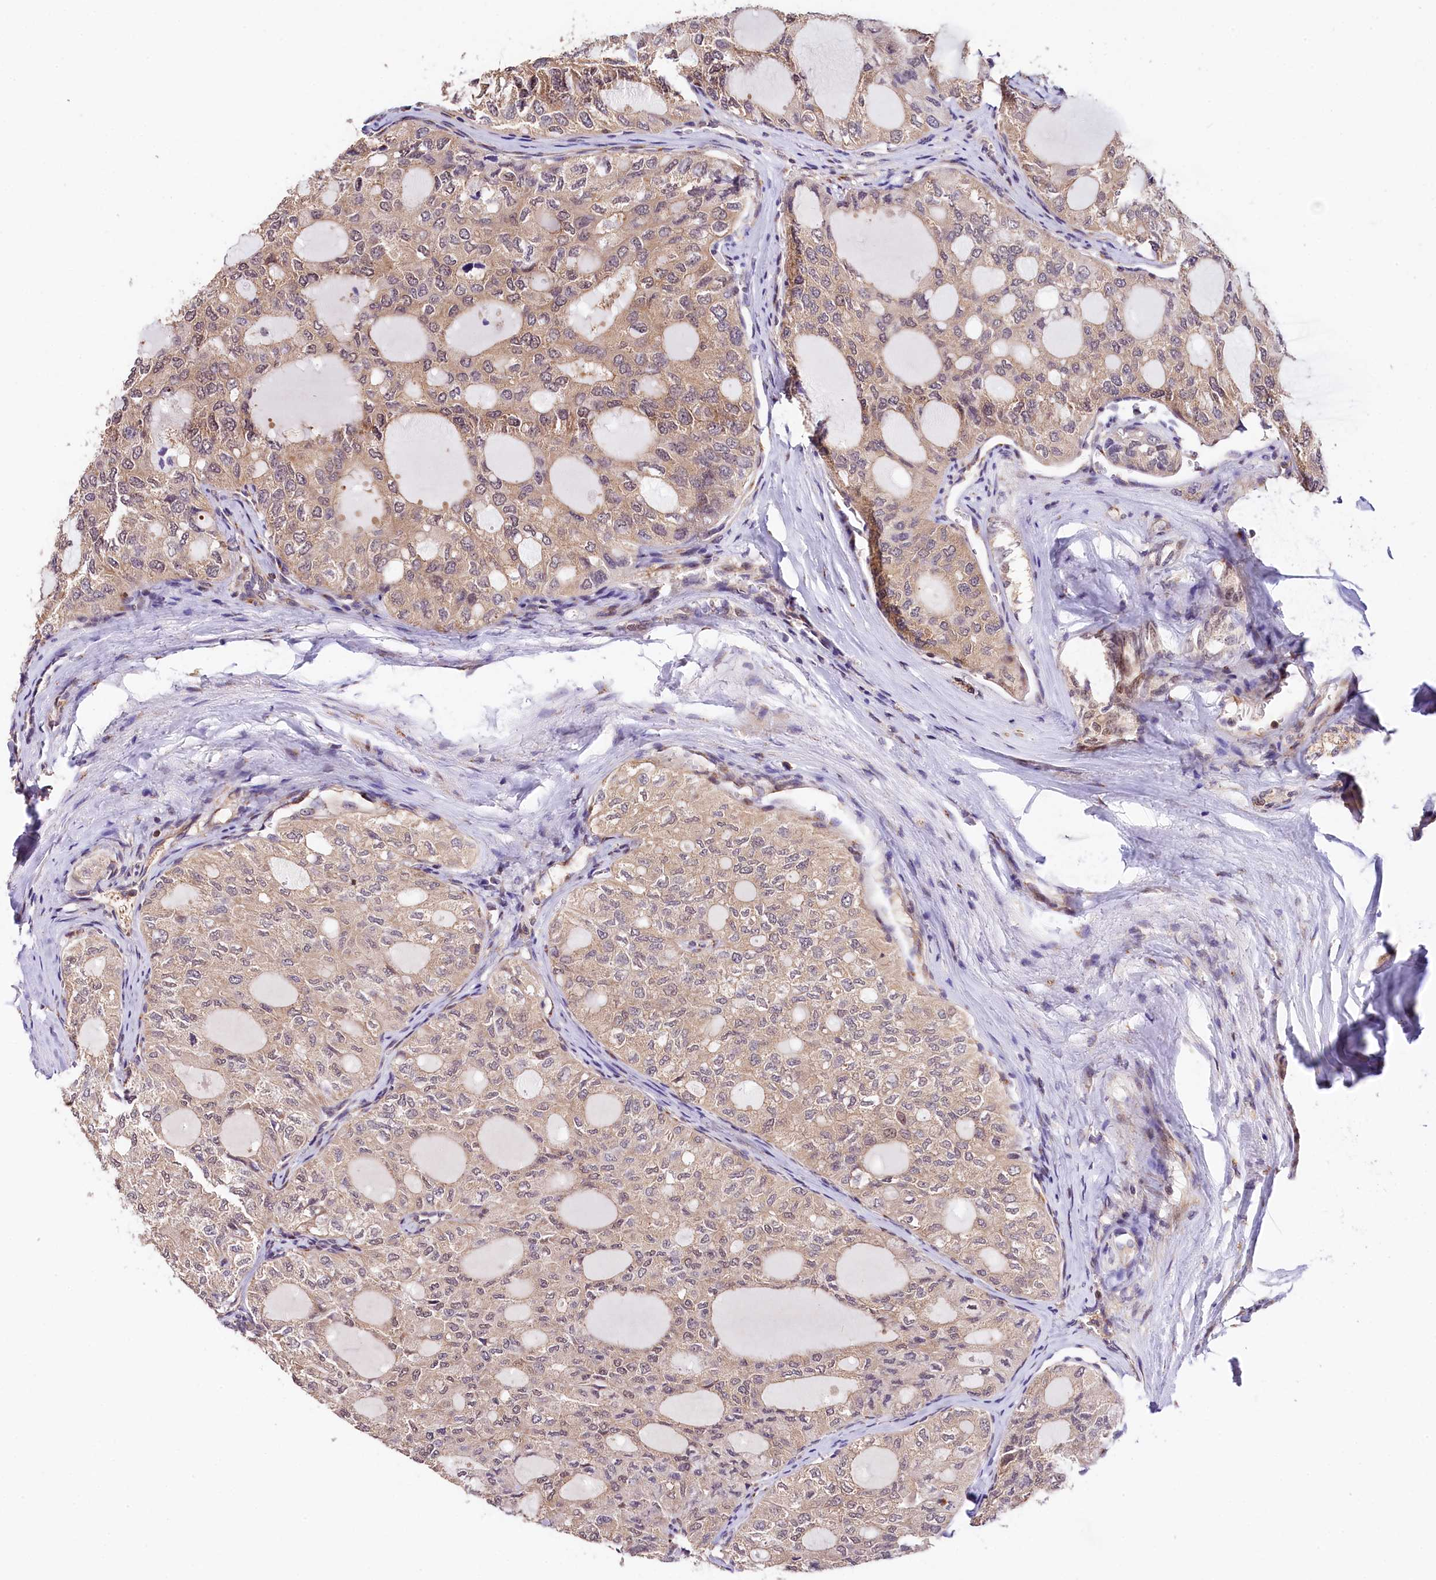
{"staining": {"intensity": "weak", "quantity": "25%-75%", "location": "cytoplasmic/membranous"}, "tissue": "thyroid cancer", "cell_type": "Tumor cells", "image_type": "cancer", "snomed": [{"axis": "morphology", "description": "Follicular adenoma carcinoma, NOS"}, {"axis": "topography", "description": "Thyroid gland"}], "caption": "Immunohistochemical staining of thyroid cancer exhibits weak cytoplasmic/membranous protein staining in about 25%-75% of tumor cells.", "gene": "CHORDC1", "patient": {"sex": "male", "age": 75}}